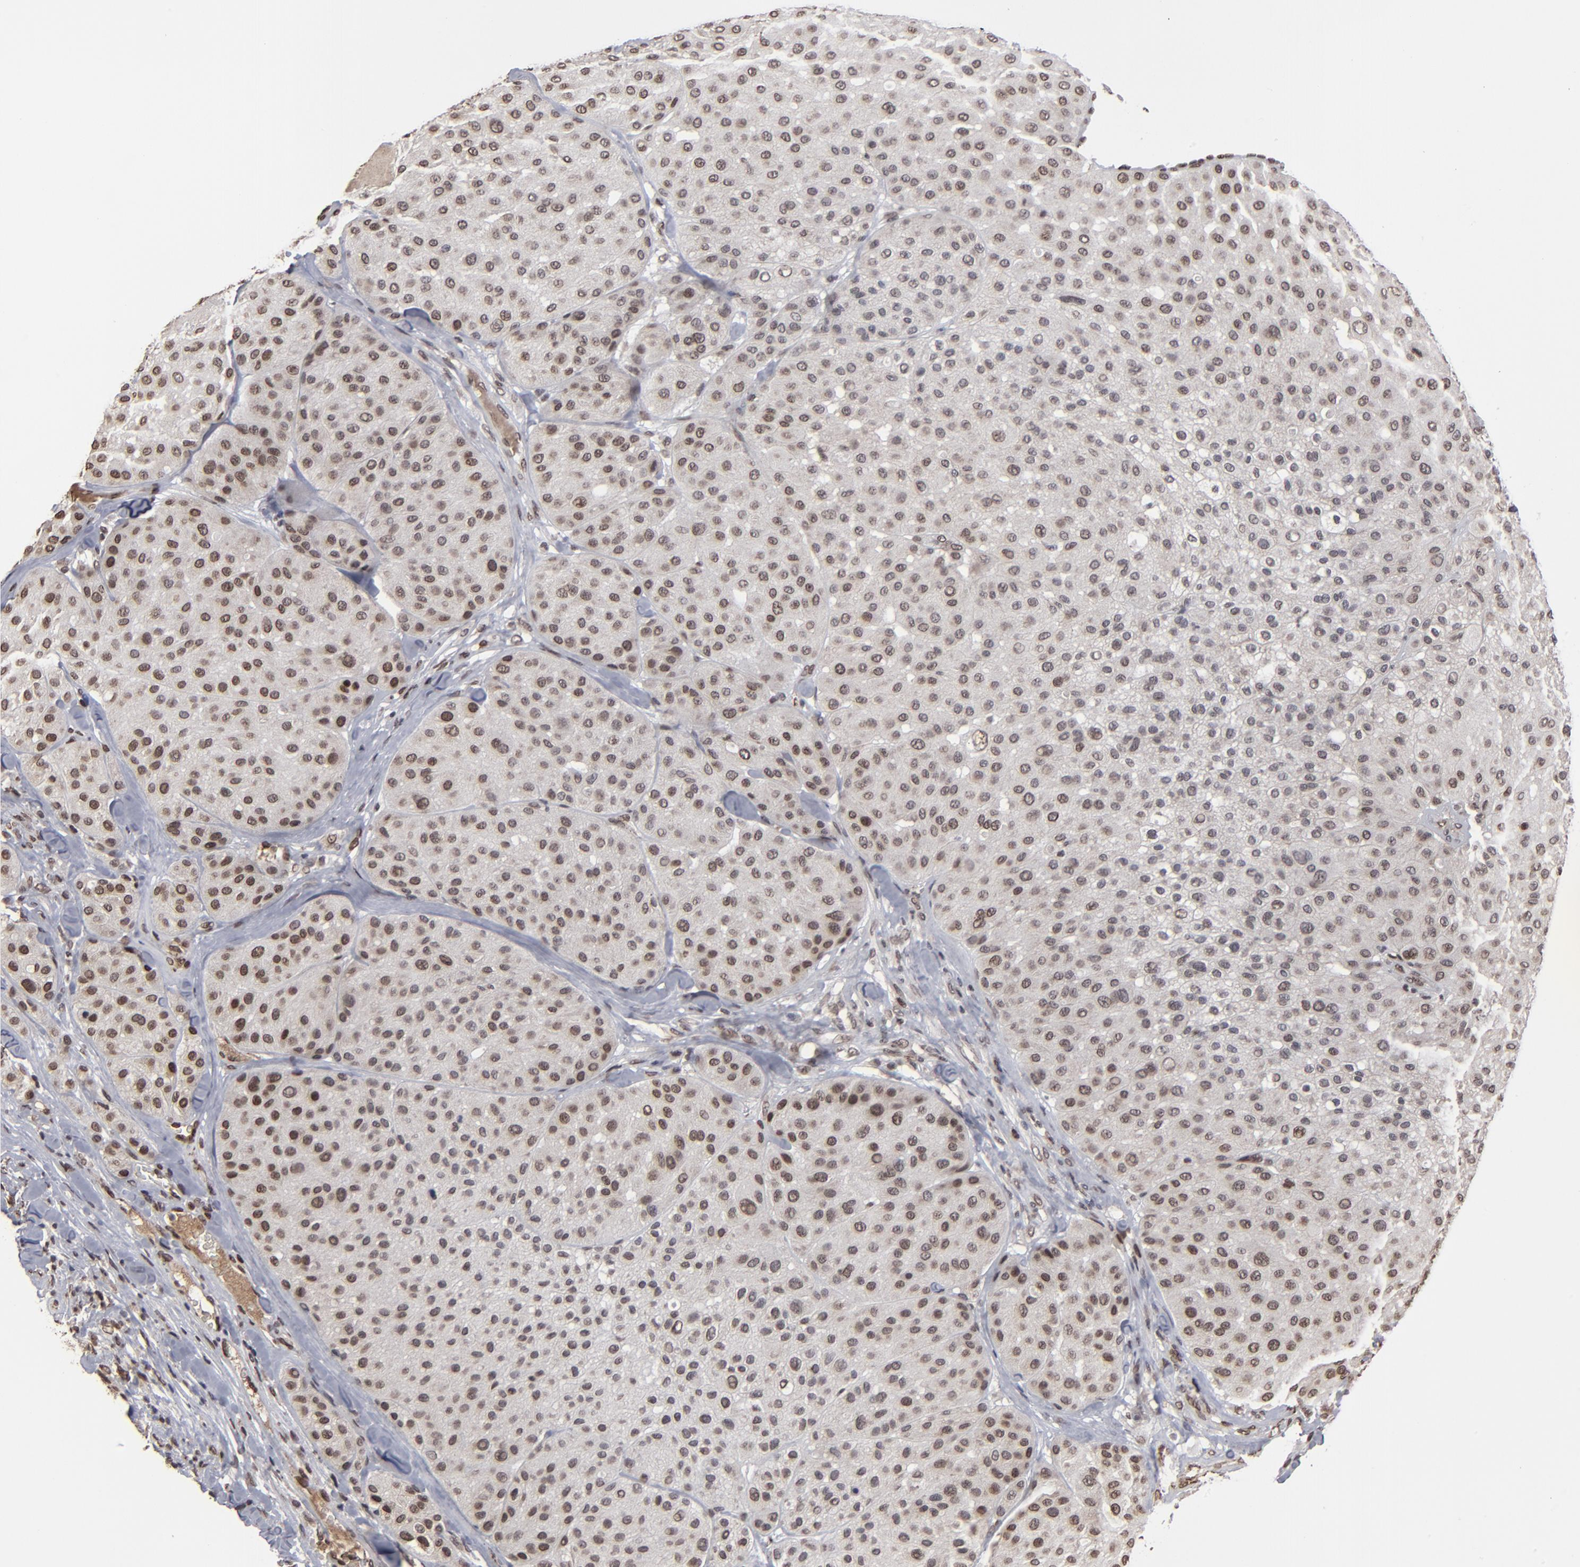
{"staining": {"intensity": "weak", "quantity": "<25%", "location": "nuclear"}, "tissue": "melanoma", "cell_type": "Tumor cells", "image_type": "cancer", "snomed": [{"axis": "morphology", "description": "Normal tissue, NOS"}, {"axis": "morphology", "description": "Malignant melanoma, Metastatic site"}, {"axis": "topography", "description": "Skin"}], "caption": "A high-resolution image shows immunohistochemistry staining of malignant melanoma (metastatic site), which displays no significant positivity in tumor cells. (Brightfield microscopy of DAB IHC at high magnification).", "gene": "BAZ1A", "patient": {"sex": "male", "age": 41}}